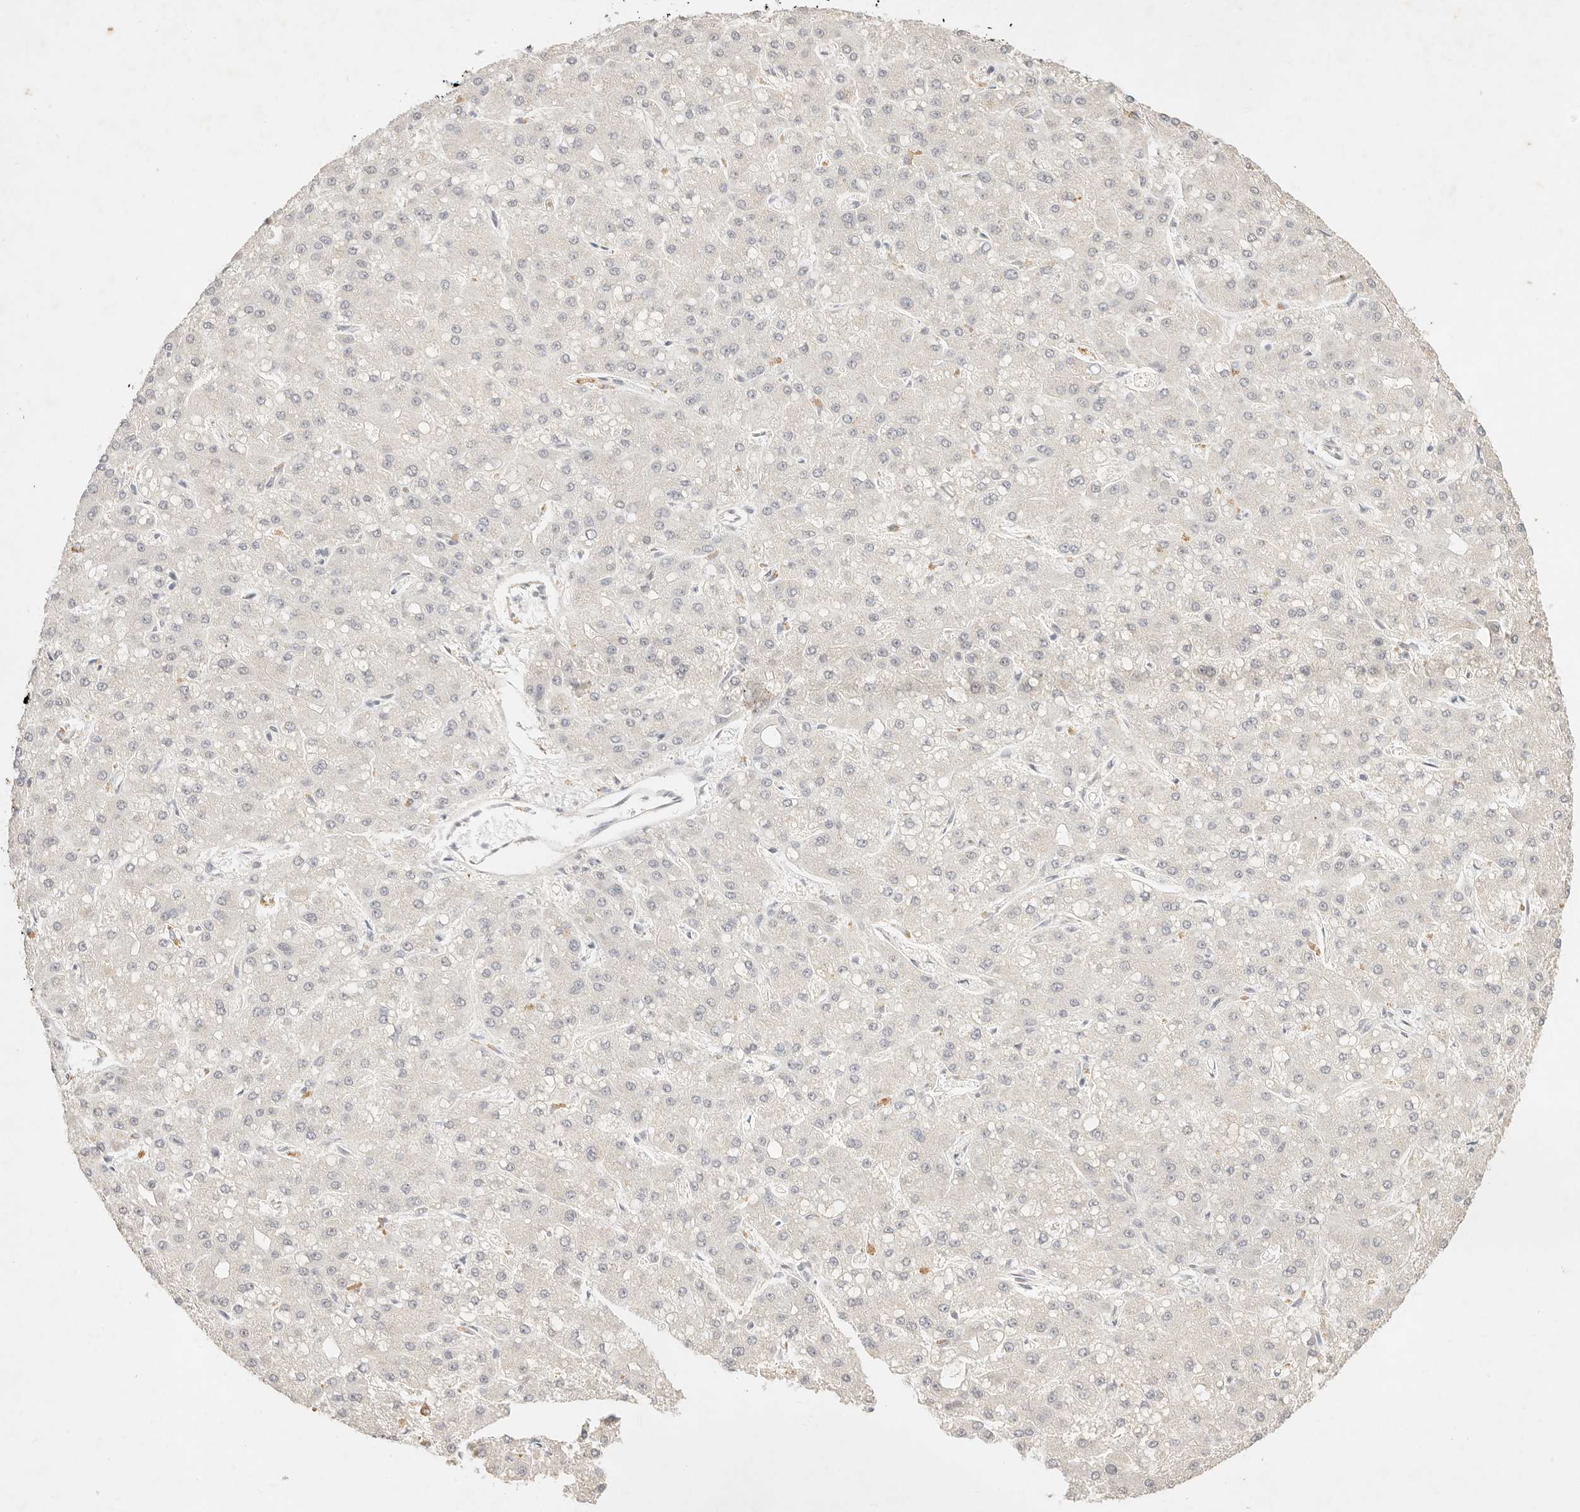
{"staining": {"intensity": "negative", "quantity": "none", "location": "none"}, "tissue": "liver cancer", "cell_type": "Tumor cells", "image_type": "cancer", "snomed": [{"axis": "morphology", "description": "Carcinoma, Hepatocellular, NOS"}, {"axis": "topography", "description": "Liver"}], "caption": "Liver hepatocellular carcinoma was stained to show a protein in brown. There is no significant positivity in tumor cells. The staining is performed using DAB brown chromogen with nuclei counter-stained in using hematoxylin.", "gene": "GPR156", "patient": {"sex": "male", "age": 67}}